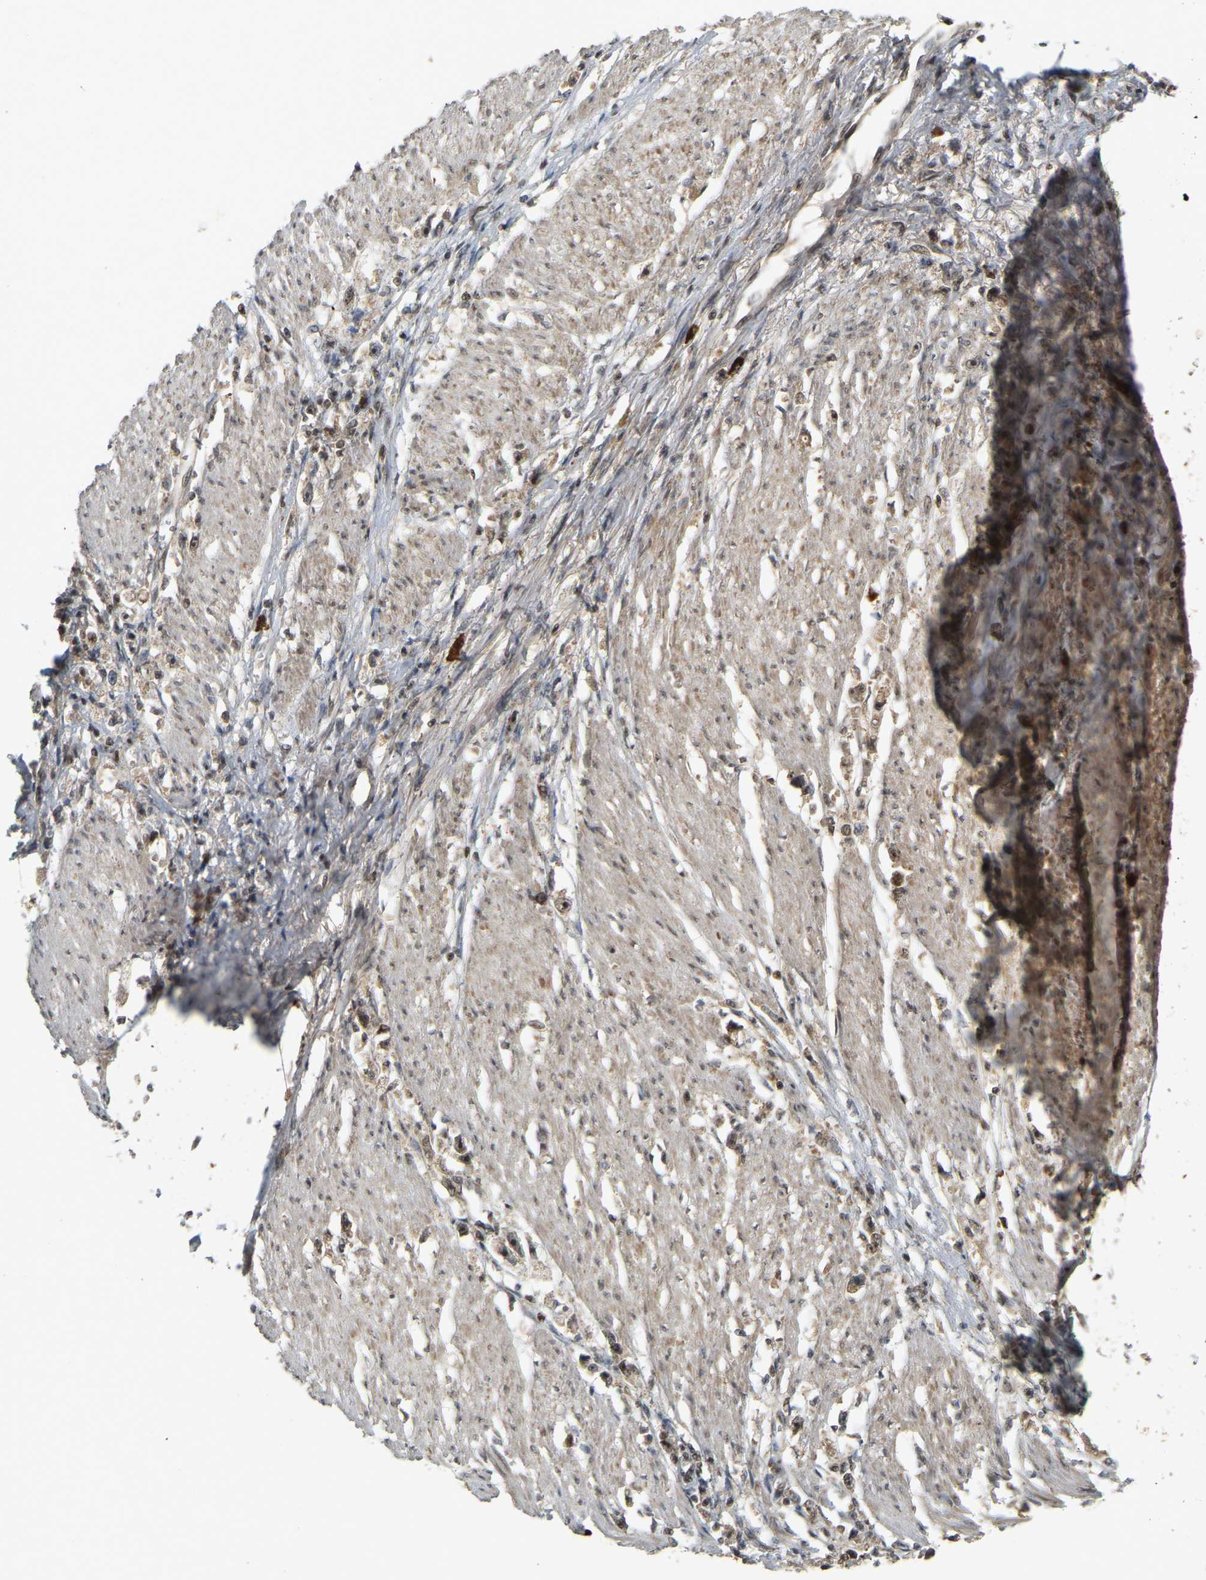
{"staining": {"intensity": "moderate", "quantity": ">75%", "location": "nuclear"}, "tissue": "stomach cancer", "cell_type": "Tumor cells", "image_type": "cancer", "snomed": [{"axis": "morphology", "description": "Adenocarcinoma, NOS"}, {"axis": "topography", "description": "Stomach"}], "caption": "Approximately >75% of tumor cells in adenocarcinoma (stomach) demonstrate moderate nuclear protein expression as visualized by brown immunohistochemical staining.", "gene": "BRF2", "patient": {"sex": "female", "age": 59}}